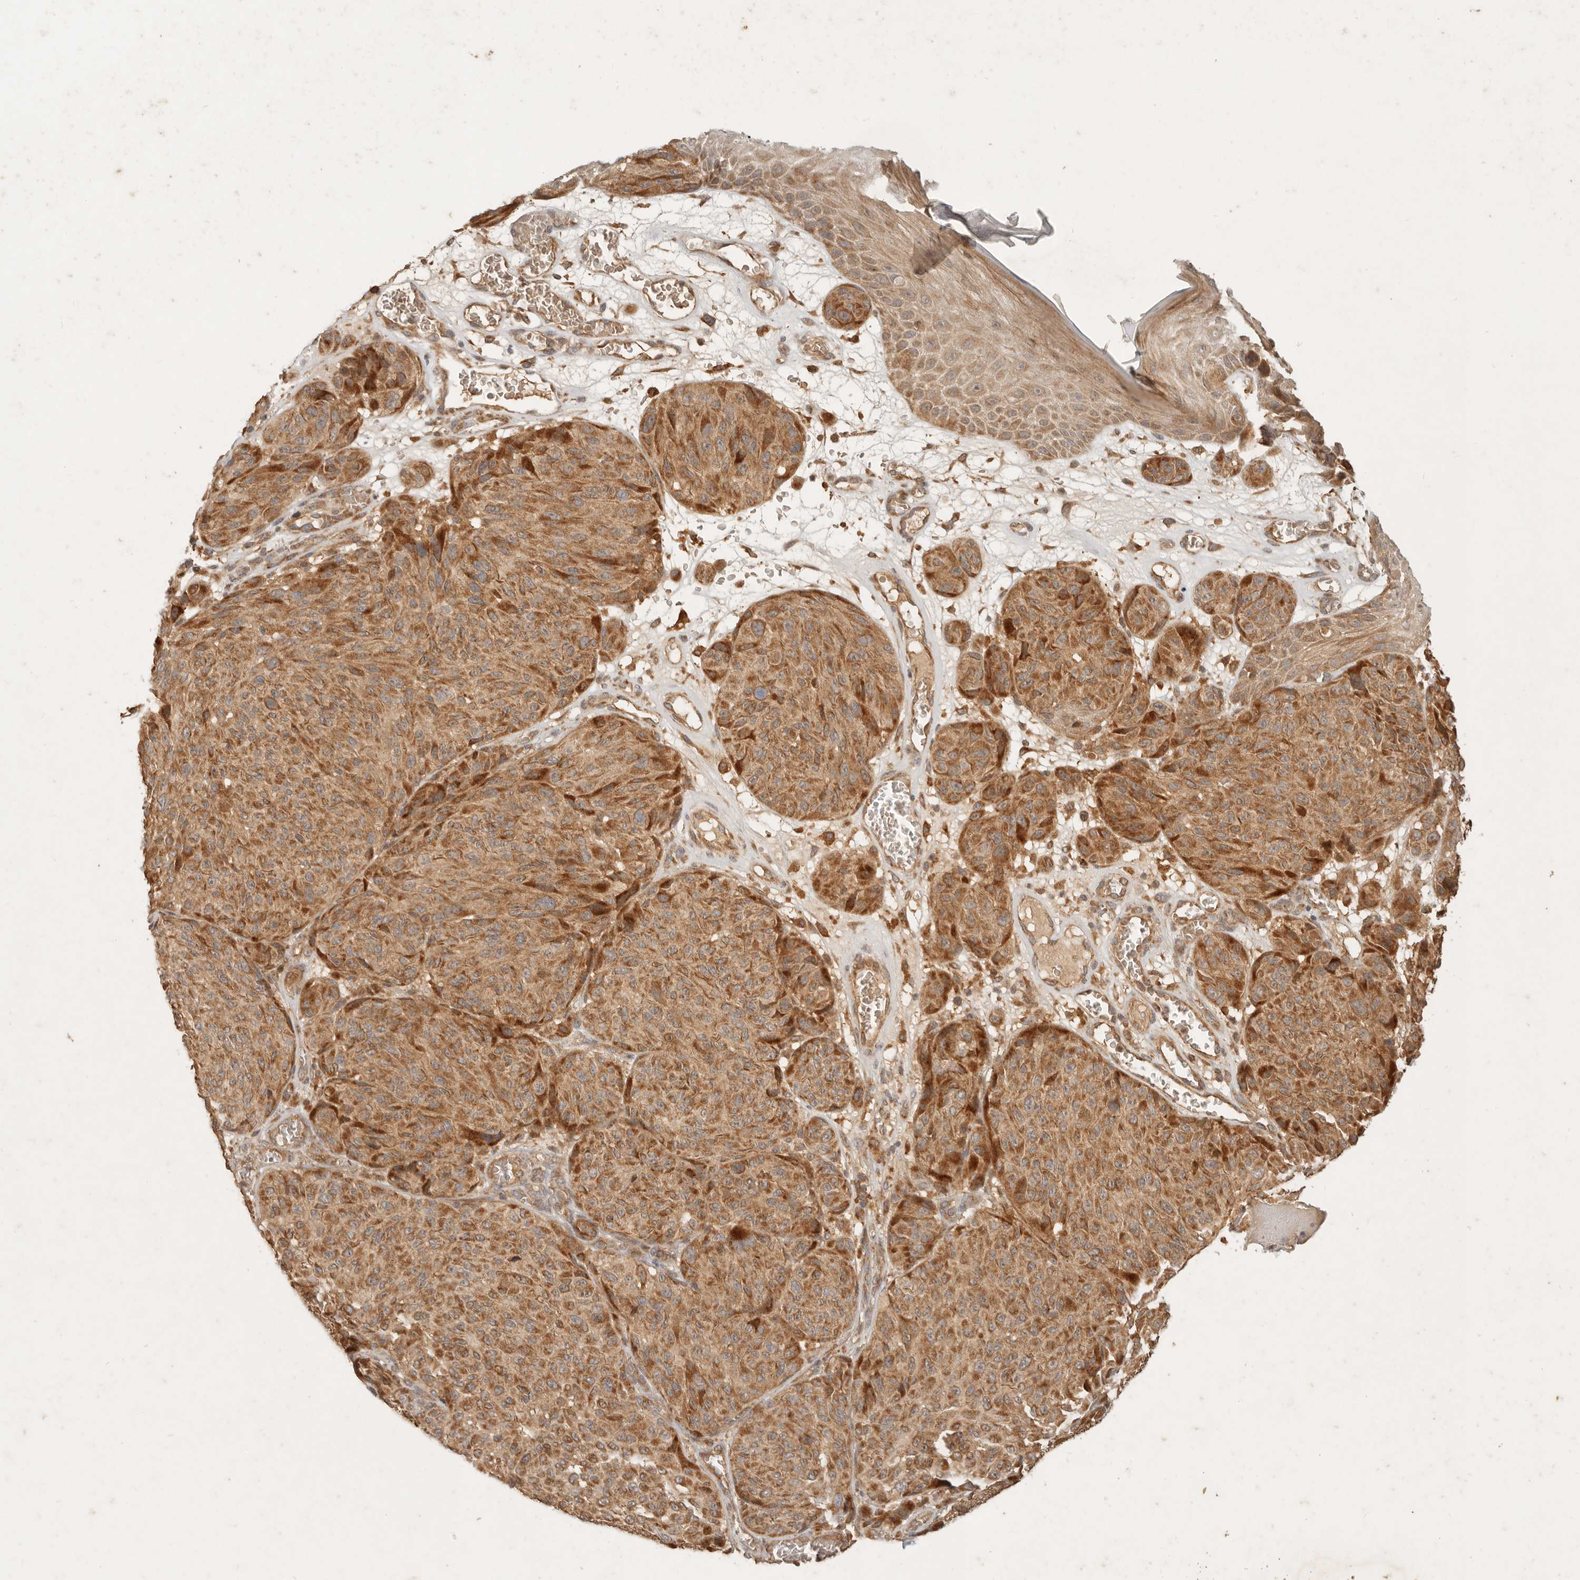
{"staining": {"intensity": "moderate", "quantity": ">75%", "location": "cytoplasmic/membranous"}, "tissue": "melanoma", "cell_type": "Tumor cells", "image_type": "cancer", "snomed": [{"axis": "morphology", "description": "Malignant melanoma, NOS"}, {"axis": "topography", "description": "Skin"}], "caption": "An image of human melanoma stained for a protein exhibits moderate cytoplasmic/membranous brown staining in tumor cells.", "gene": "CLEC4C", "patient": {"sex": "male", "age": 83}}